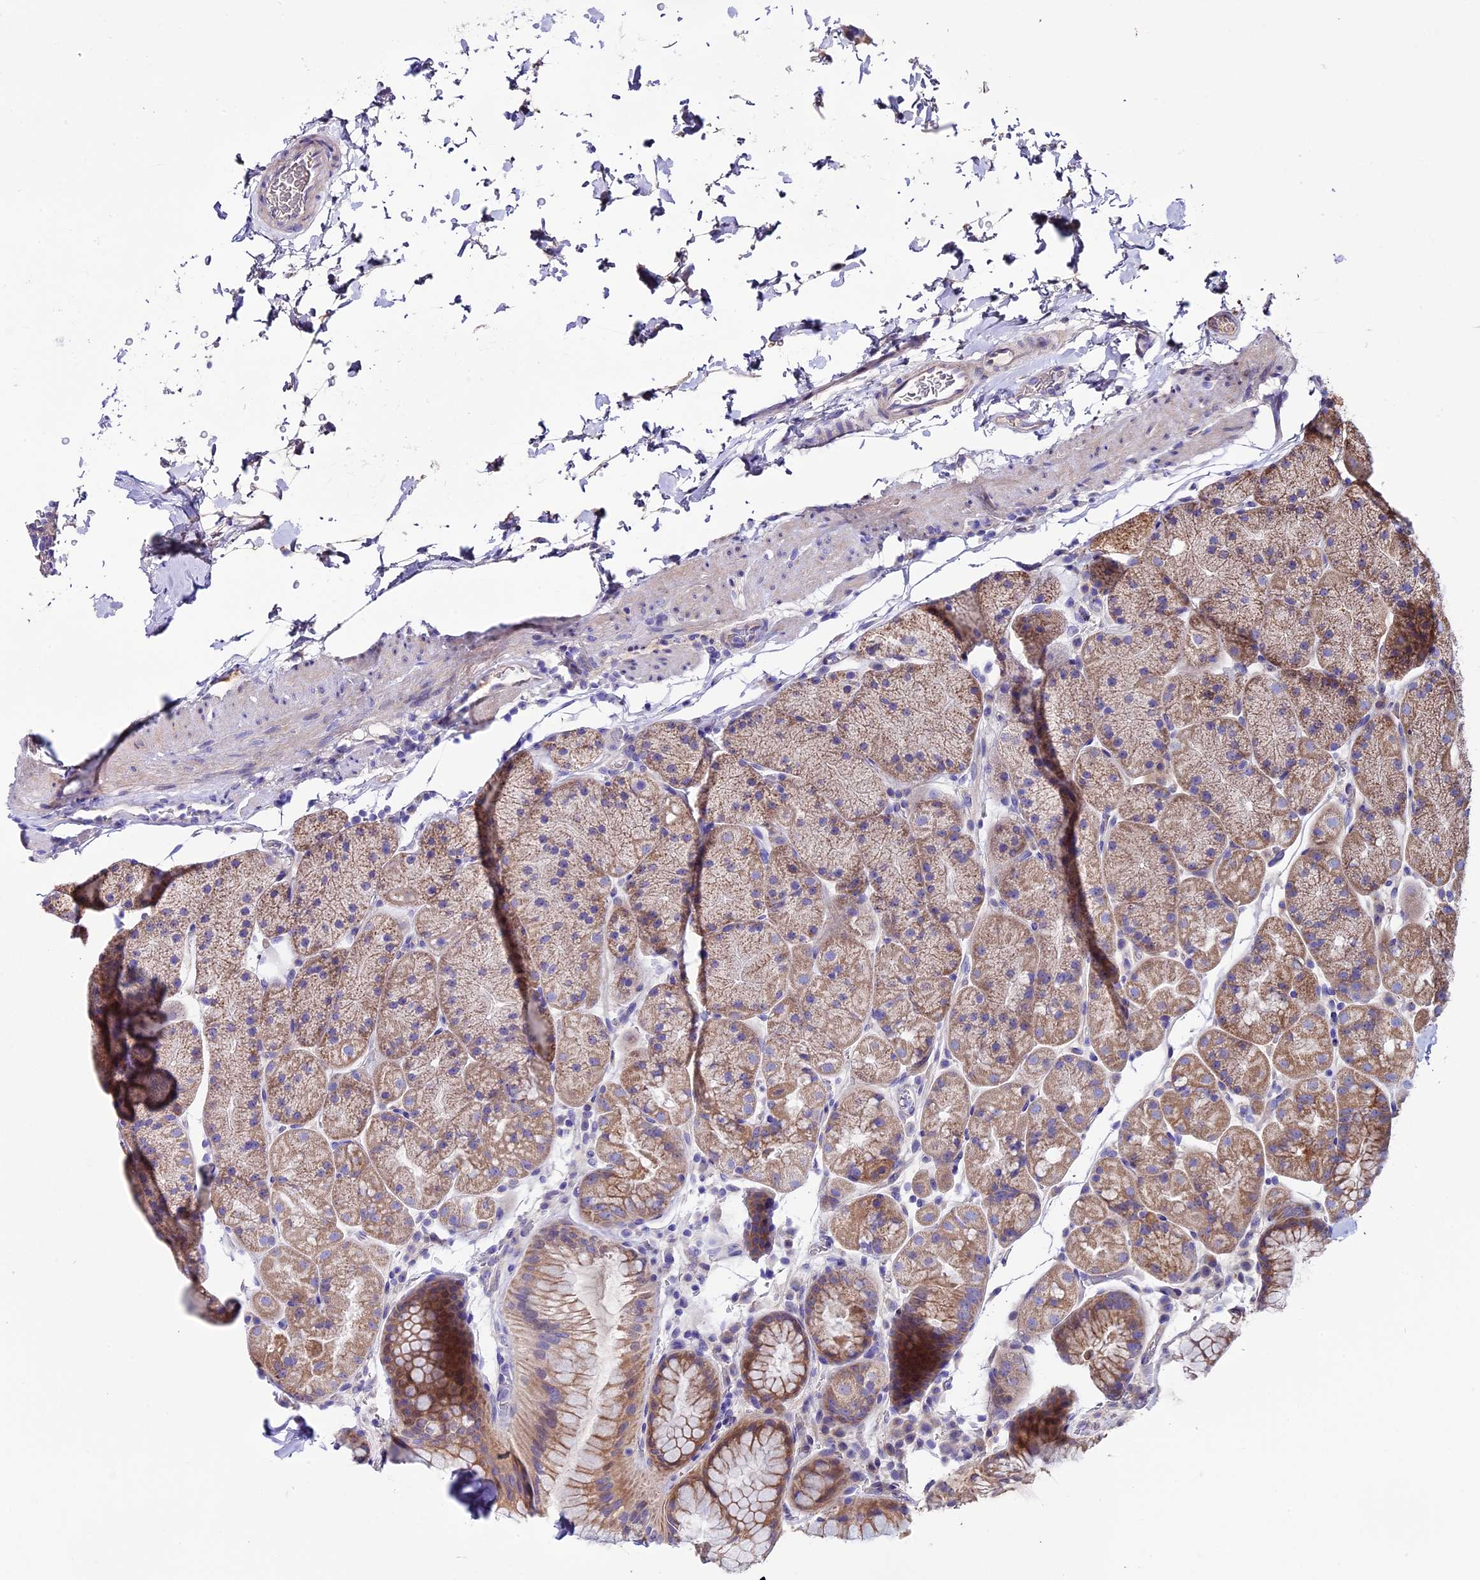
{"staining": {"intensity": "moderate", "quantity": ">75%", "location": "cytoplasmic/membranous"}, "tissue": "stomach", "cell_type": "Glandular cells", "image_type": "normal", "snomed": [{"axis": "morphology", "description": "Normal tissue, NOS"}, {"axis": "topography", "description": "Stomach, upper"}, {"axis": "topography", "description": "Stomach, lower"}], "caption": "A high-resolution micrograph shows immunohistochemistry staining of benign stomach, which exhibits moderate cytoplasmic/membranous expression in about >75% of glandular cells. (DAB IHC, brown staining for protein, blue staining for nuclei).", "gene": "PIGU", "patient": {"sex": "male", "age": 67}}